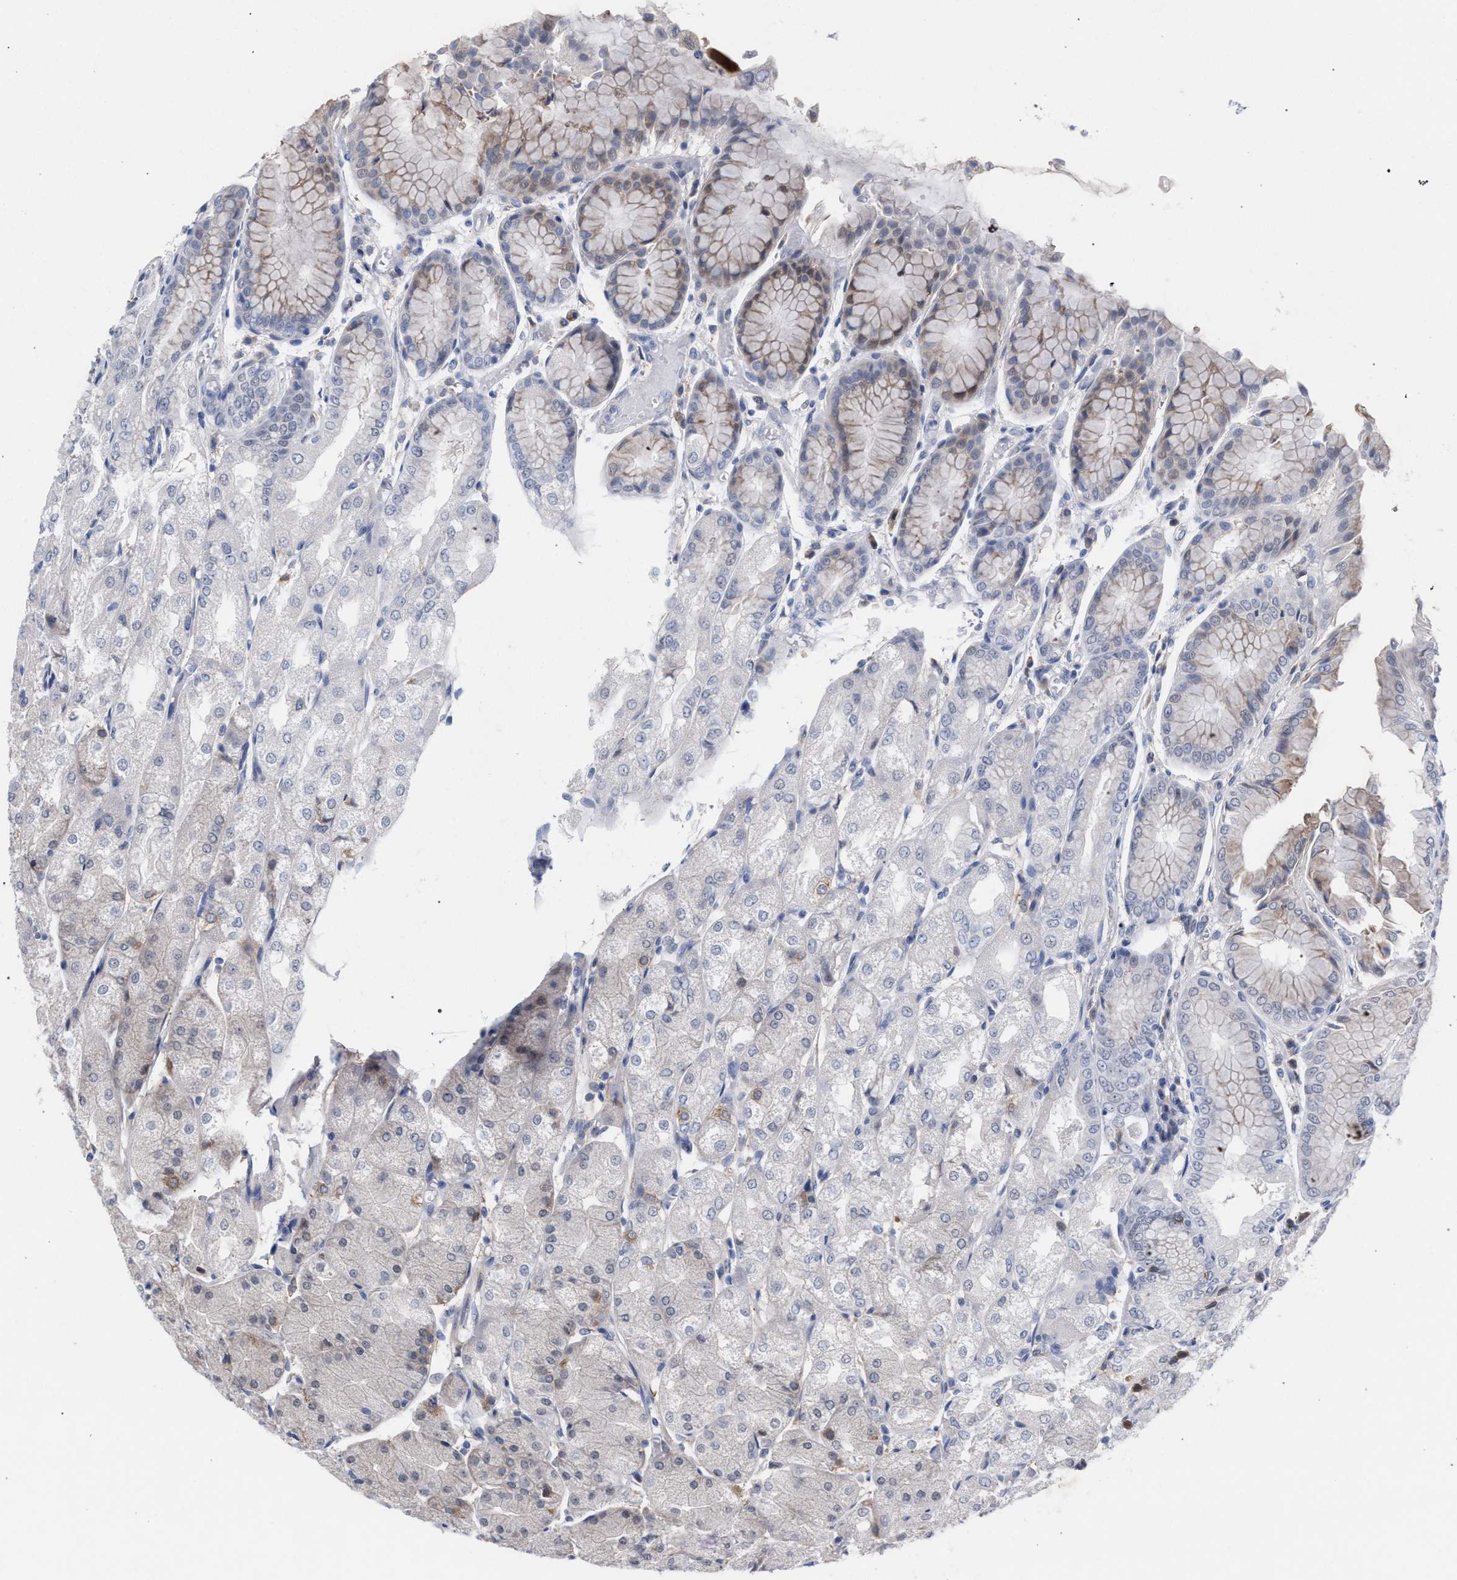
{"staining": {"intensity": "moderate", "quantity": "<25%", "location": "cytoplasmic/membranous"}, "tissue": "stomach", "cell_type": "Glandular cells", "image_type": "normal", "snomed": [{"axis": "morphology", "description": "Normal tissue, NOS"}, {"axis": "topography", "description": "Stomach, upper"}], "caption": "Approximately <25% of glandular cells in normal human stomach reveal moderate cytoplasmic/membranous protein expression as visualized by brown immunohistochemical staining.", "gene": "FHOD3", "patient": {"sex": "male", "age": 72}}